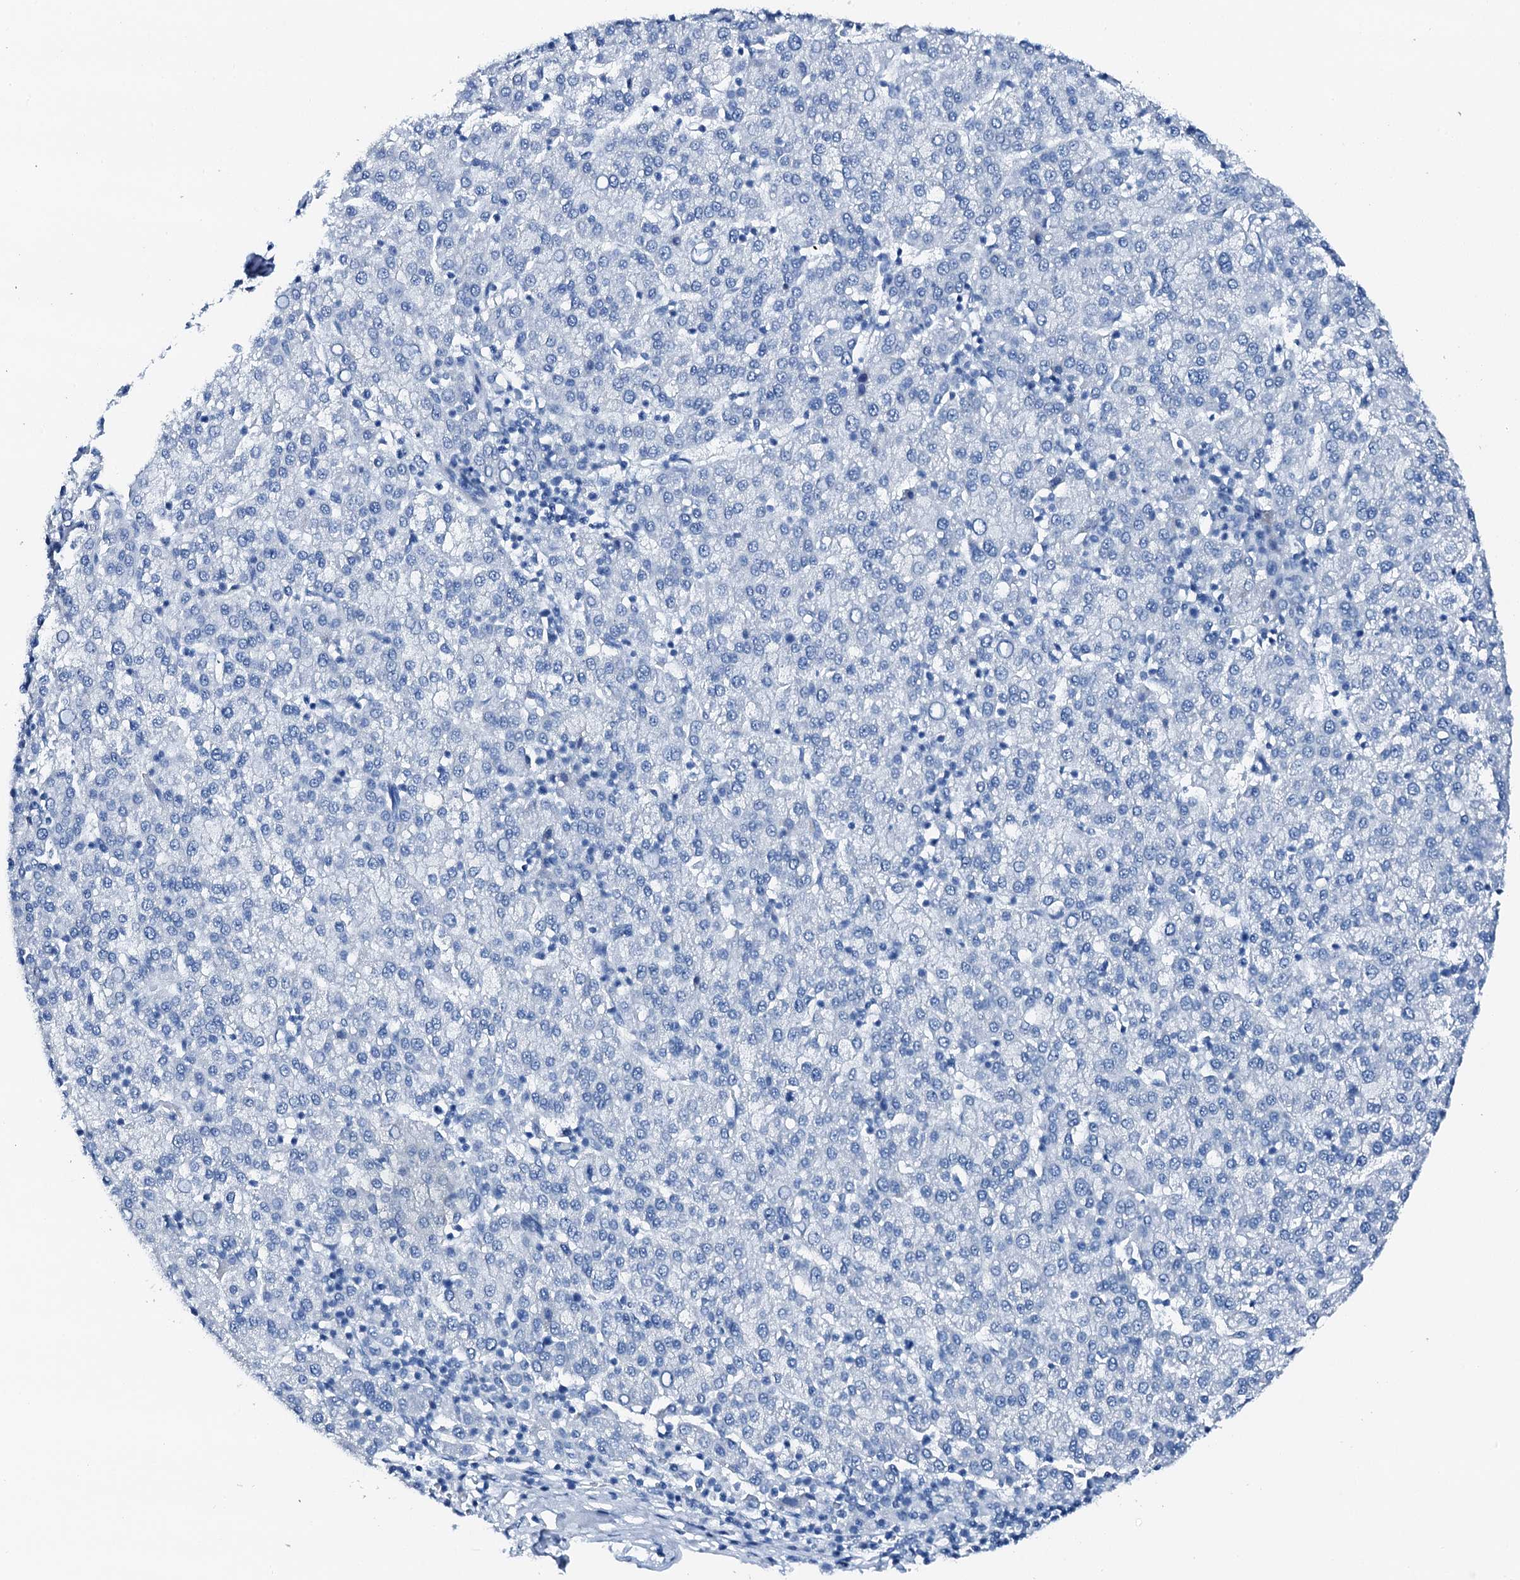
{"staining": {"intensity": "negative", "quantity": "none", "location": "none"}, "tissue": "liver cancer", "cell_type": "Tumor cells", "image_type": "cancer", "snomed": [{"axis": "morphology", "description": "Carcinoma, Hepatocellular, NOS"}, {"axis": "topography", "description": "Liver"}], "caption": "A photomicrograph of human liver cancer is negative for staining in tumor cells. The staining is performed using DAB (3,3'-diaminobenzidine) brown chromogen with nuclei counter-stained in using hematoxylin.", "gene": "PTH", "patient": {"sex": "female", "age": 58}}